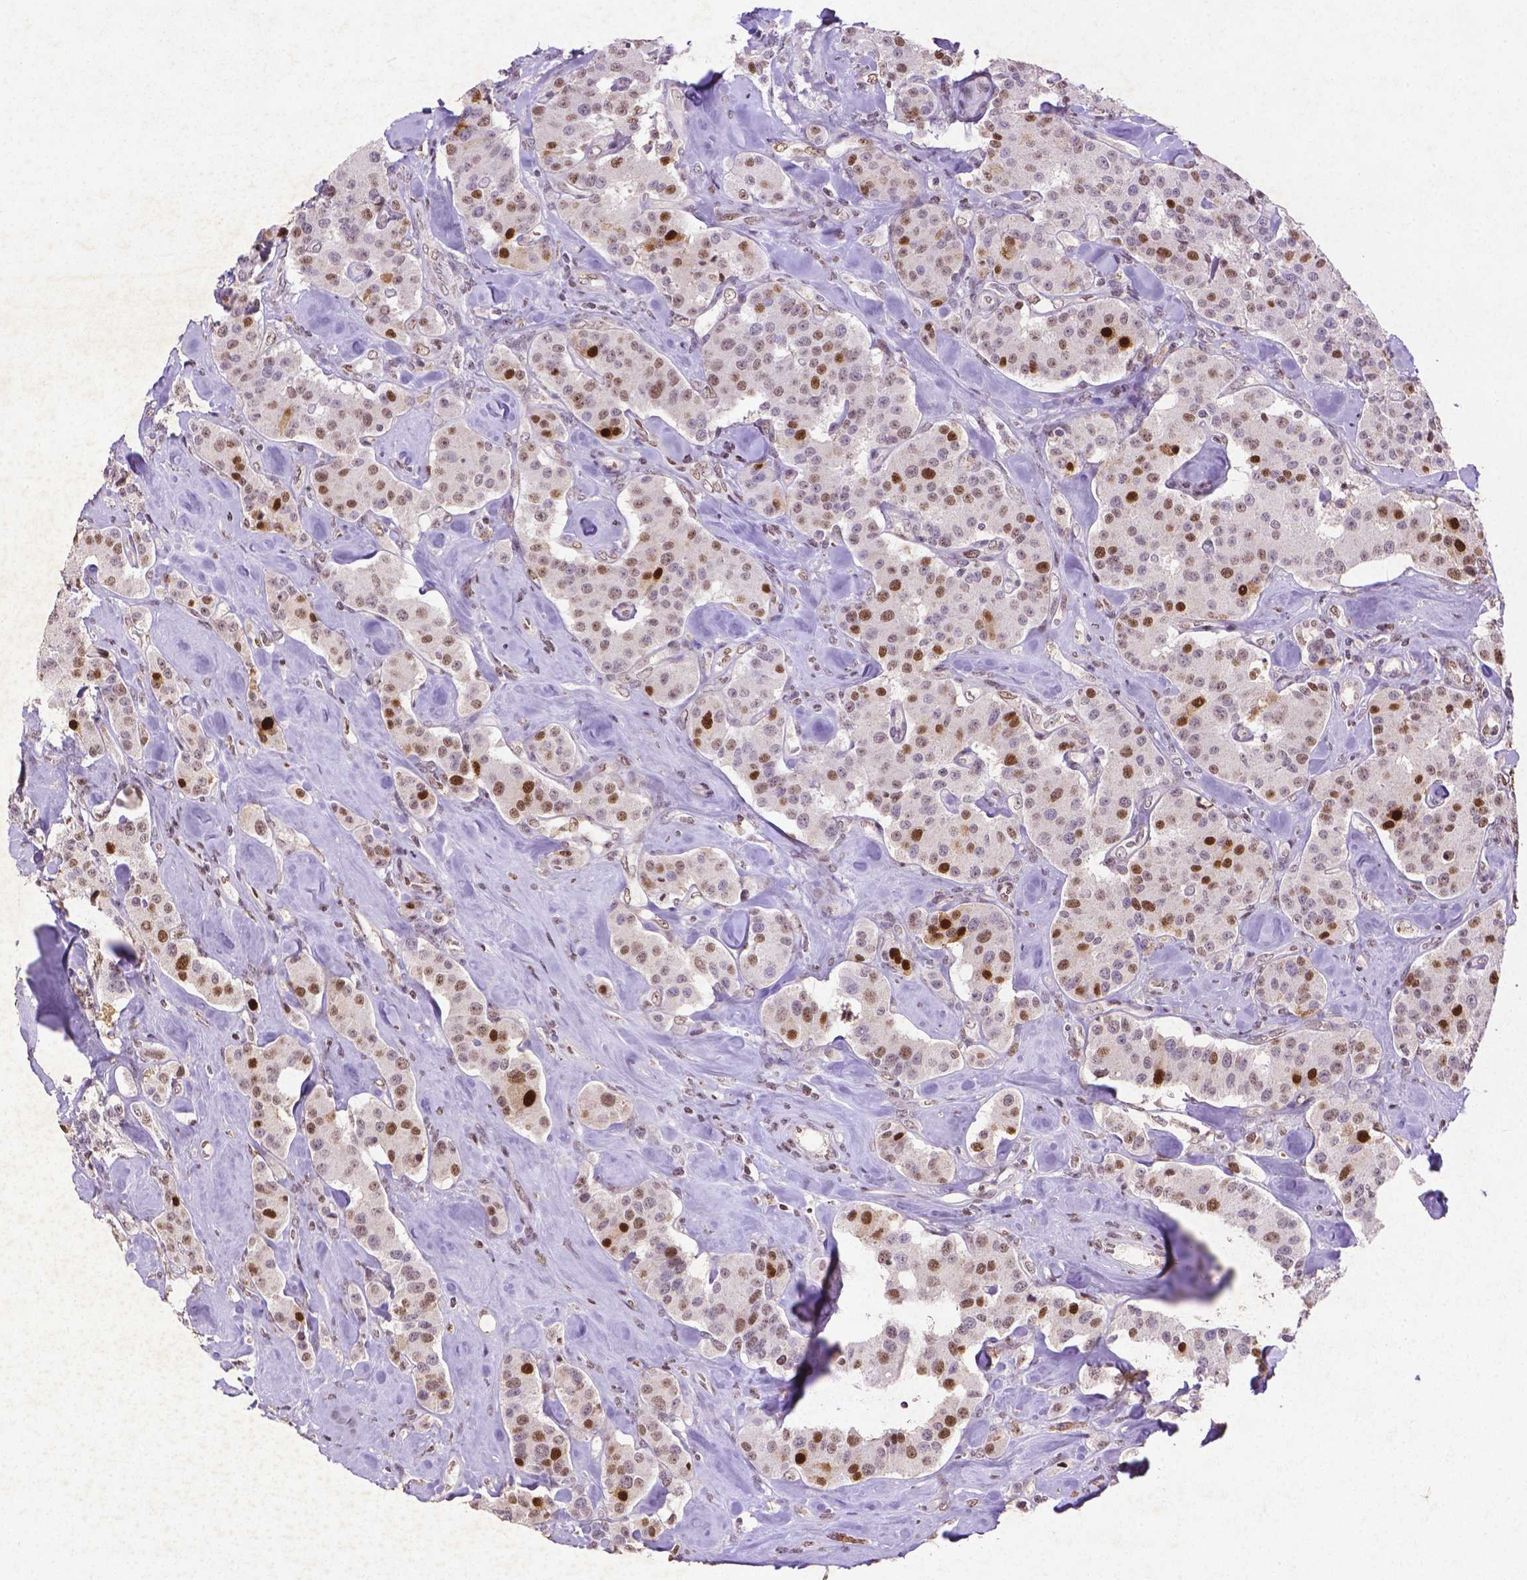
{"staining": {"intensity": "strong", "quantity": "25%-75%", "location": "nuclear"}, "tissue": "carcinoid", "cell_type": "Tumor cells", "image_type": "cancer", "snomed": [{"axis": "morphology", "description": "Carcinoid, malignant, NOS"}, {"axis": "topography", "description": "Pancreas"}], "caption": "Carcinoid (malignant) was stained to show a protein in brown. There is high levels of strong nuclear expression in about 25%-75% of tumor cells. (IHC, brightfield microscopy, high magnification).", "gene": "CDKN1A", "patient": {"sex": "male", "age": 41}}